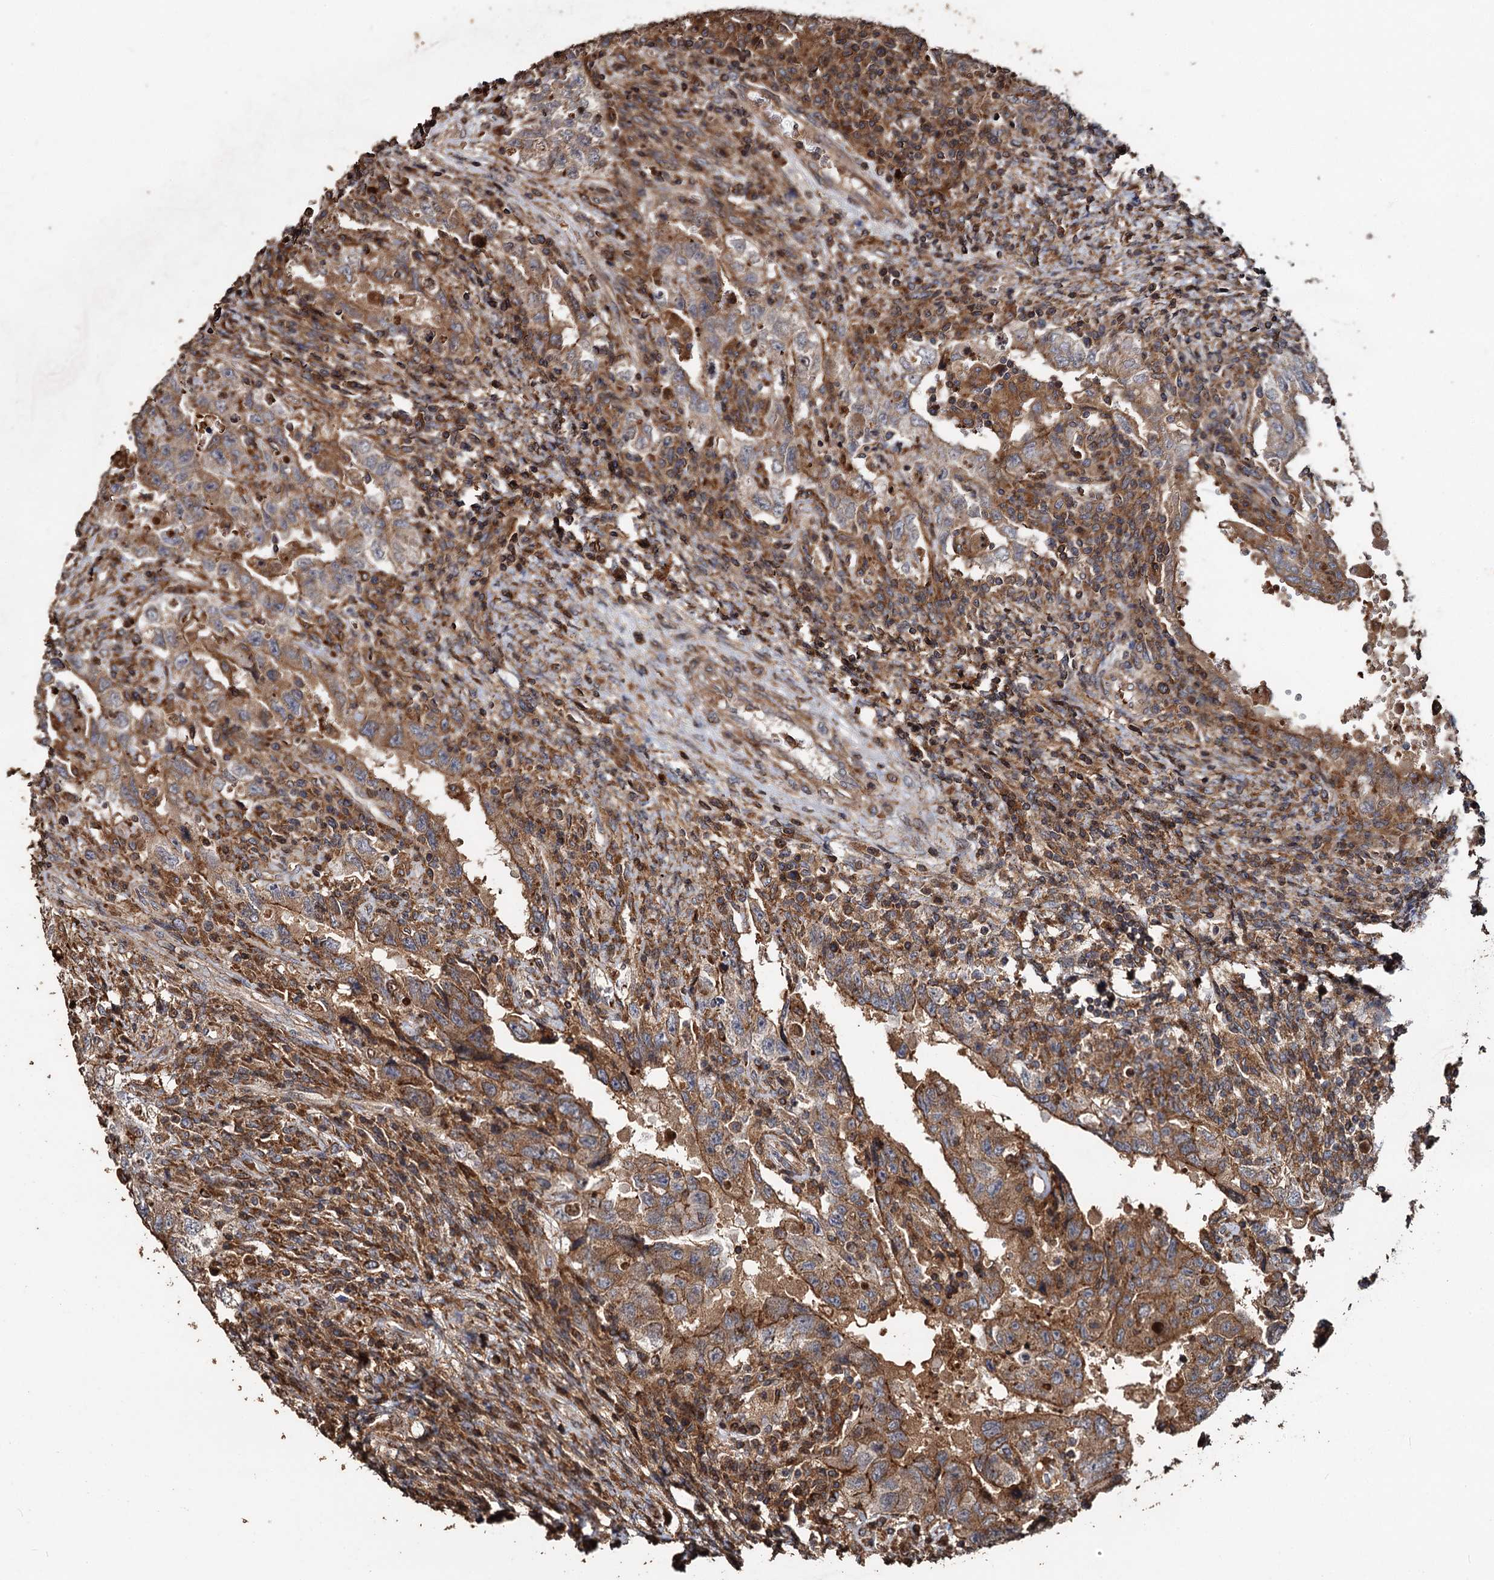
{"staining": {"intensity": "moderate", "quantity": "25%-75%", "location": "cytoplasmic/membranous"}, "tissue": "testis cancer", "cell_type": "Tumor cells", "image_type": "cancer", "snomed": [{"axis": "morphology", "description": "Carcinoma, Embryonal, NOS"}, {"axis": "topography", "description": "Testis"}], "caption": "IHC staining of testis cancer, which displays medium levels of moderate cytoplasmic/membranous positivity in approximately 25%-75% of tumor cells indicating moderate cytoplasmic/membranous protein positivity. The staining was performed using DAB (3,3'-diaminobenzidine) (brown) for protein detection and nuclei were counterstained in hematoxylin (blue).", "gene": "NOTCH2NLA", "patient": {"sex": "male", "age": 26}}